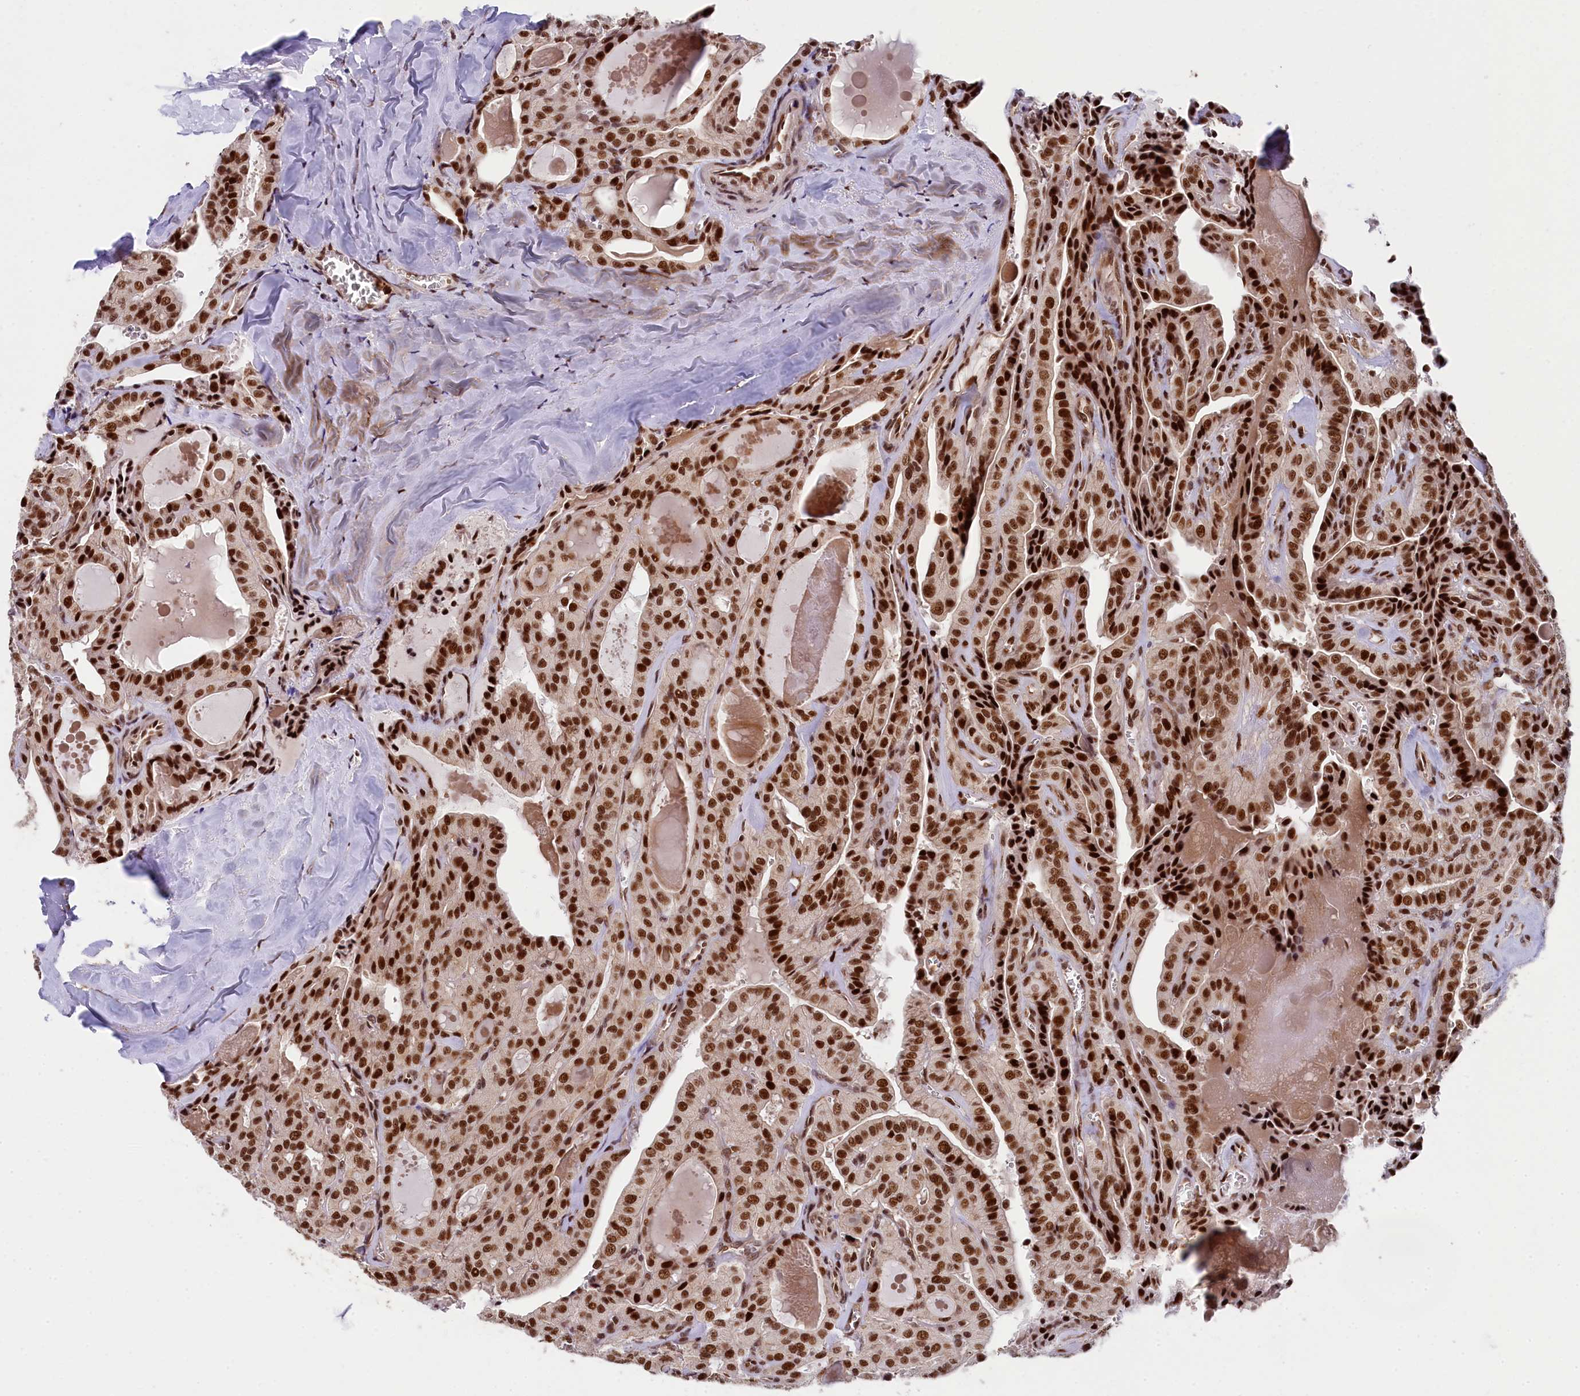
{"staining": {"intensity": "strong", "quantity": ">75%", "location": "cytoplasmic/membranous,nuclear"}, "tissue": "thyroid cancer", "cell_type": "Tumor cells", "image_type": "cancer", "snomed": [{"axis": "morphology", "description": "Papillary adenocarcinoma, NOS"}, {"axis": "topography", "description": "Thyroid gland"}], "caption": "An immunohistochemistry histopathology image of neoplastic tissue is shown. Protein staining in brown highlights strong cytoplasmic/membranous and nuclear positivity in thyroid cancer within tumor cells. (brown staining indicates protein expression, while blue staining denotes nuclei).", "gene": "ADIG", "patient": {"sex": "male", "age": 52}}